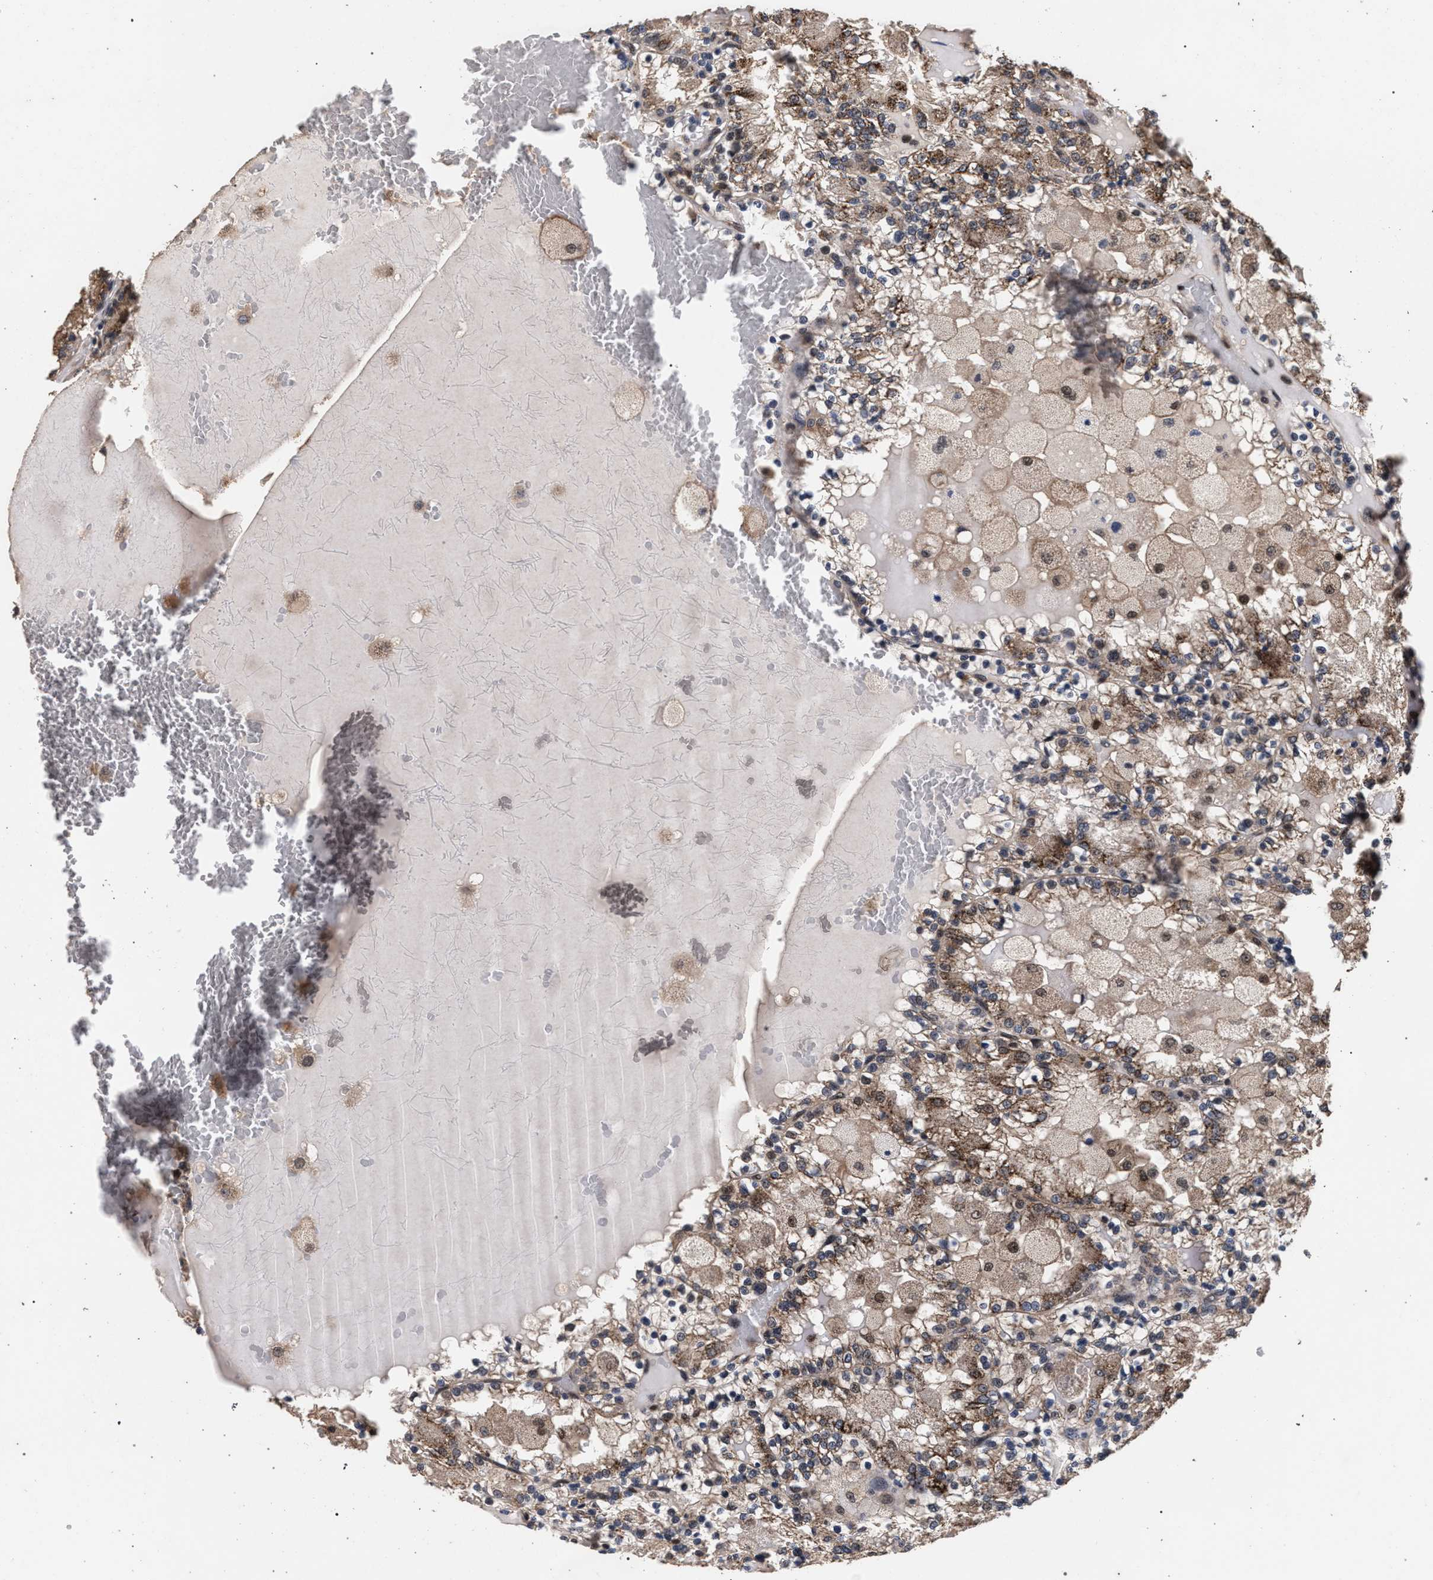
{"staining": {"intensity": "moderate", "quantity": ">75%", "location": "cytoplasmic/membranous"}, "tissue": "renal cancer", "cell_type": "Tumor cells", "image_type": "cancer", "snomed": [{"axis": "morphology", "description": "Adenocarcinoma, NOS"}, {"axis": "topography", "description": "Kidney"}], "caption": "Protein expression analysis of human adenocarcinoma (renal) reveals moderate cytoplasmic/membranous expression in approximately >75% of tumor cells. The staining was performed using DAB (3,3'-diaminobenzidine), with brown indicating positive protein expression. Nuclei are stained blue with hematoxylin.", "gene": "ACOX1", "patient": {"sex": "female", "age": 56}}